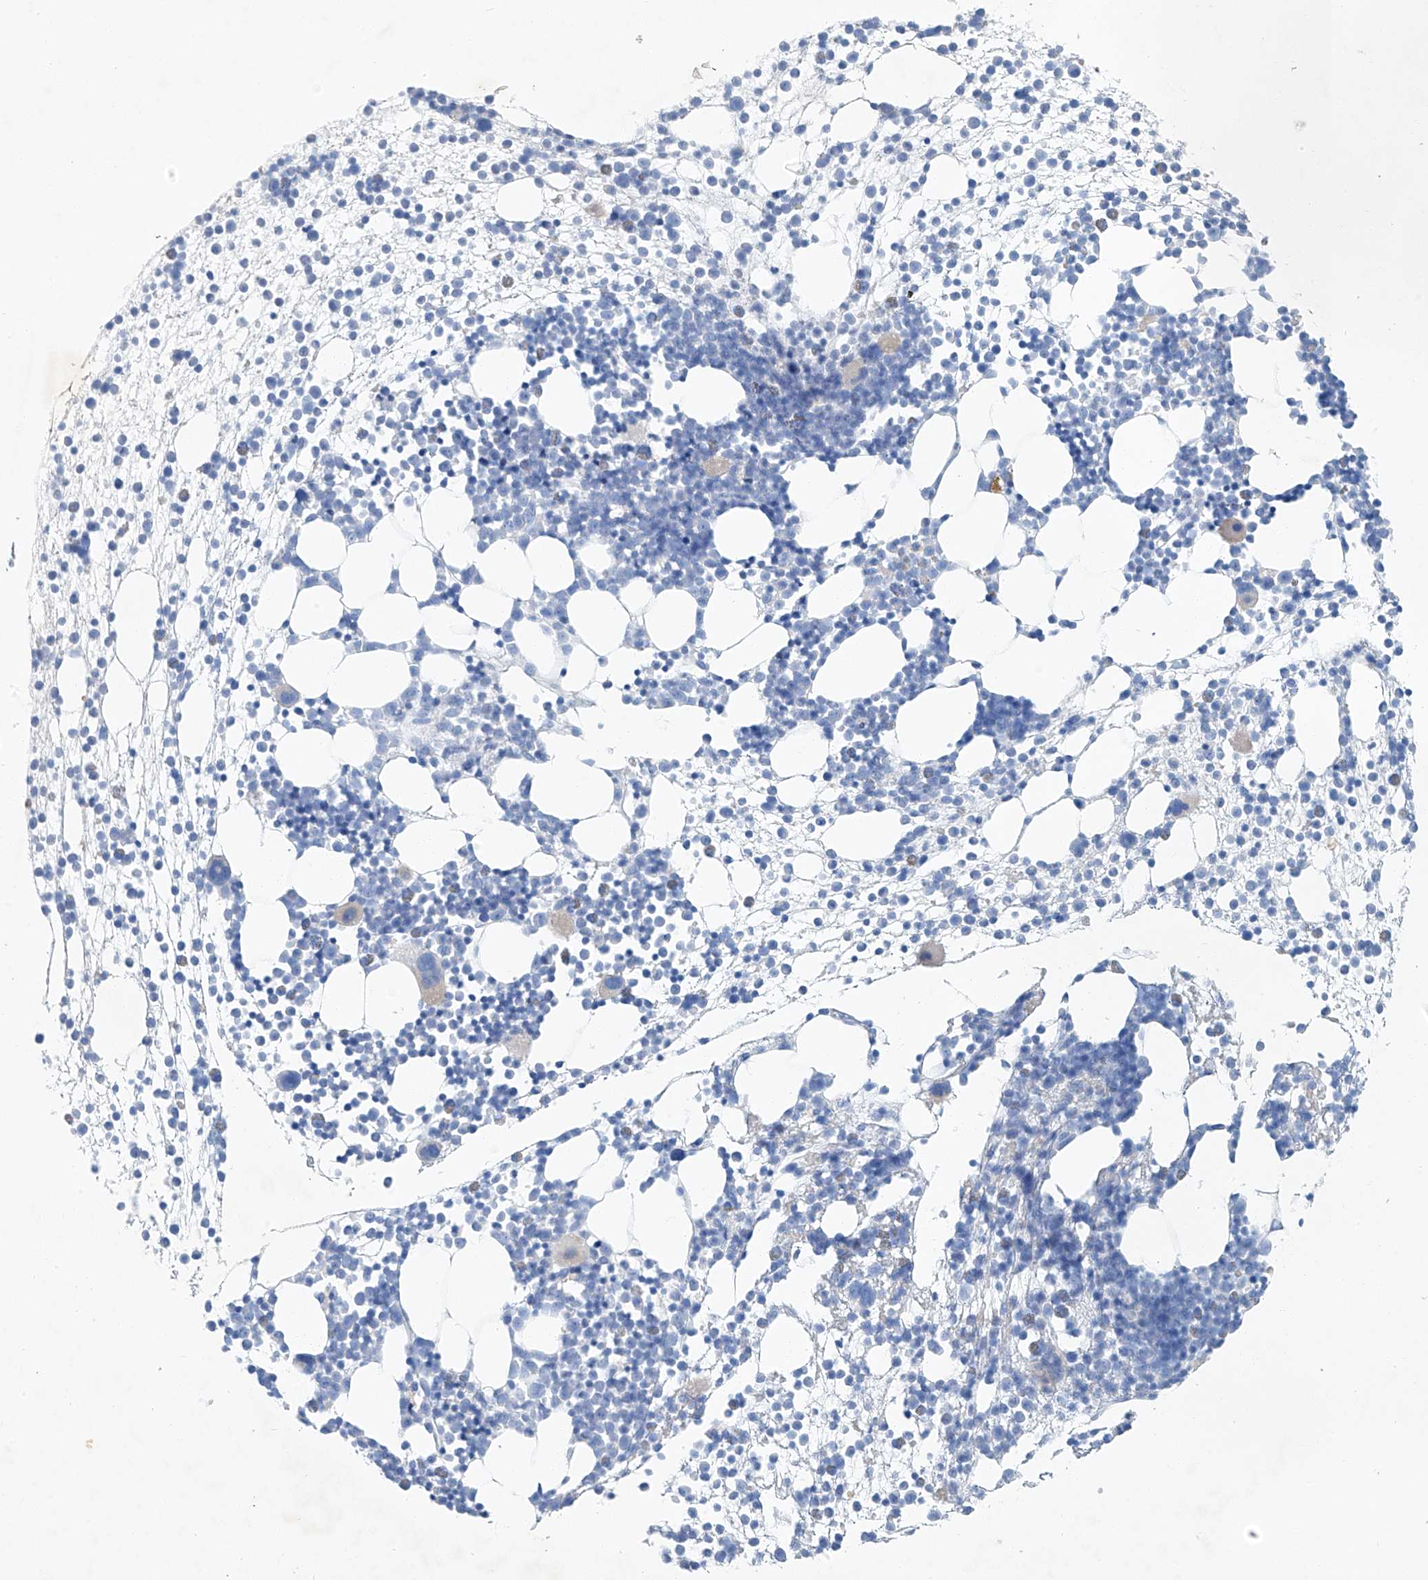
{"staining": {"intensity": "negative", "quantity": "none", "location": "none"}, "tissue": "bone marrow", "cell_type": "Hematopoietic cells", "image_type": "normal", "snomed": [{"axis": "morphology", "description": "Normal tissue, NOS"}, {"axis": "topography", "description": "Bone marrow"}], "caption": "DAB immunohistochemical staining of benign human bone marrow demonstrates no significant expression in hematopoietic cells.", "gene": "C1orf87", "patient": {"sex": "male", "age": 54}}